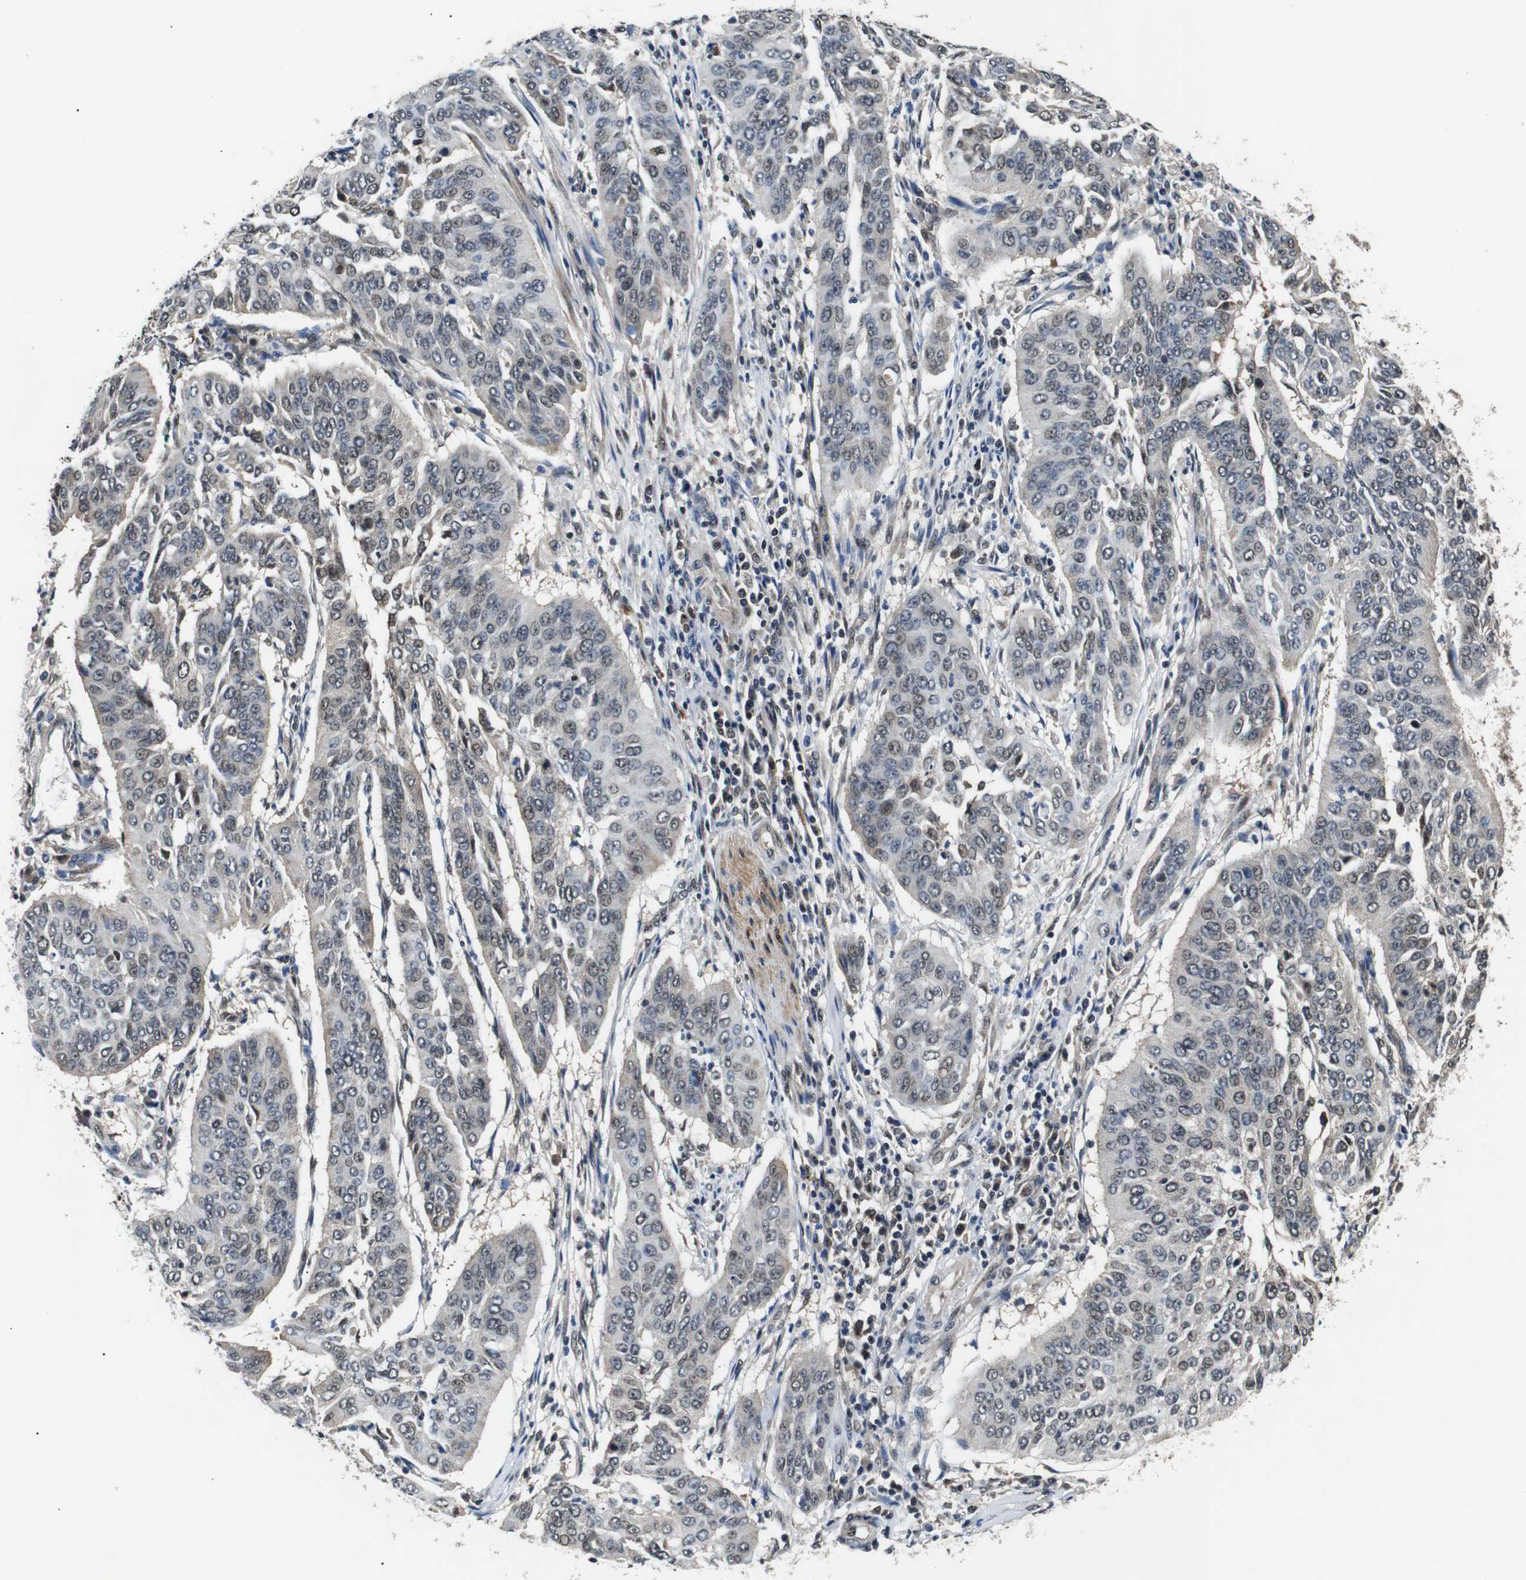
{"staining": {"intensity": "weak", "quantity": "25%-75%", "location": "nuclear"}, "tissue": "cervical cancer", "cell_type": "Tumor cells", "image_type": "cancer", "snomed": [{"axis": "morphology", "description": "Normal tissue, NOS"}, {"axis": "morphology", "description": "Squamous cell carcinoma, NOS"}, {"axis": "topography", "description": "Cervix"}], "caption": "Cervical cancer (squamous cell carcinoma) tissue shows weak nuclear expression in approximately 25%-75% of tumor cells", "gene": "SKP1", "patient": {"sex": "female", "age": 39}}